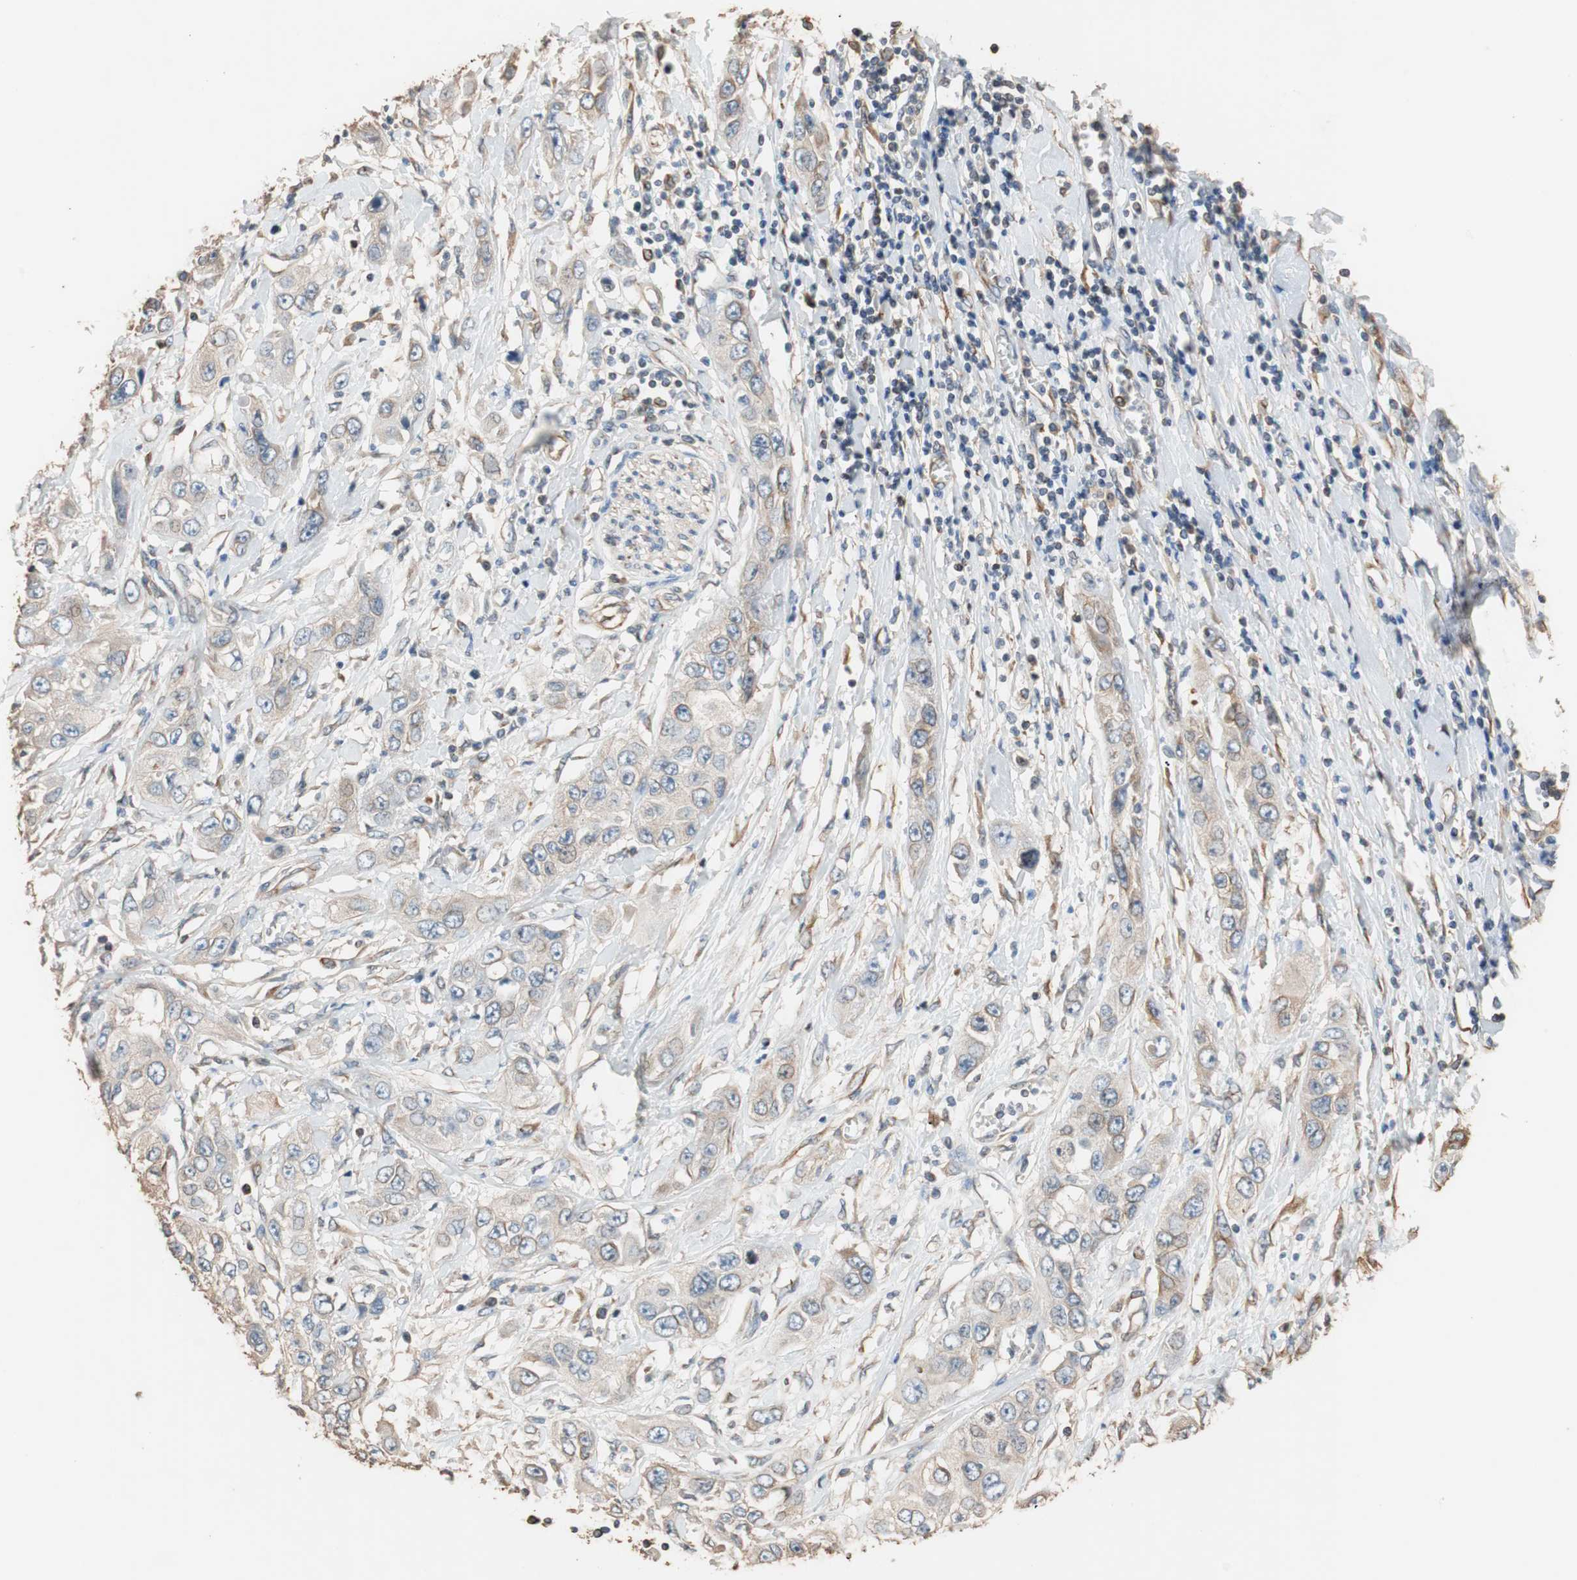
{"staining": {"intensity": "moderate", "quantity": "25%-75%", "location": "cytoplasmic/membranous"}, "tissue": "pancreatic cancer", "cell_type": "Tumor cells", "image_type": "cancer", "snomed": [{"axis": "morphology", "description": "Adenocarcinoma, NOS"}, {"axis": "topography", "description": "Pancreas"}], "caption": "Brown immunohistochemical staining in pancreatic cancer reveals moderate cytoplasmic/membranous staining in approximately 25%-75% of tumor cells.", "gene": "TUBB", "patient": {"sex": "female", "age": 70}}